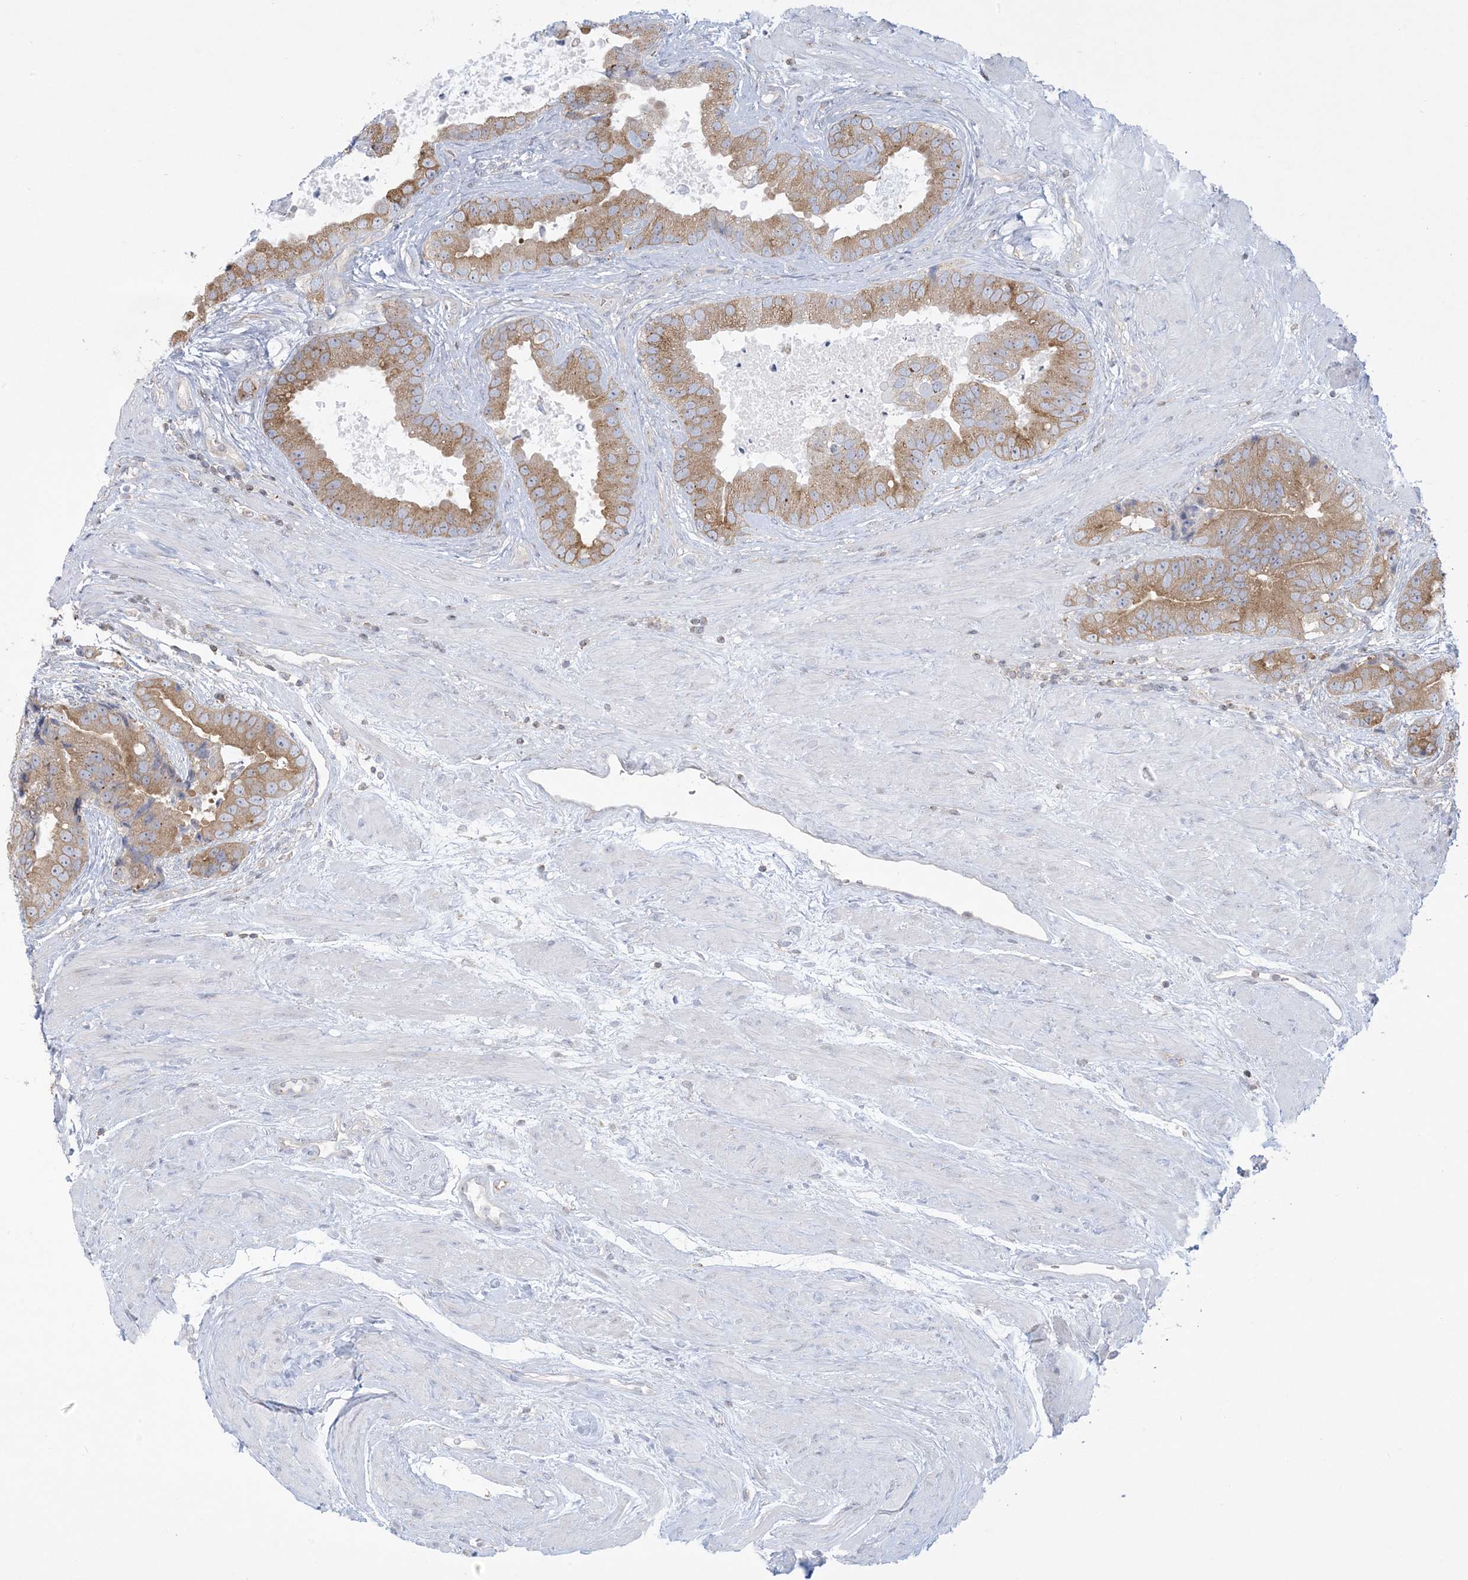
{"staining": {"intensity": "moderate", "quantity": ">75%", "location": "cytoplasmic/membranous"}, "tissue": "prostate cancer", "cell_type": "Tumor cells", "image_type": "cancer", "snomed": [{"axis": "morphology", "description": "Adenocarcinoma, High grade"}, {"axis": "topography", "description": "Prostate"}], "caption": "High-power microscopy captured an immunohistochemistry image of prostate cancer (adenocarcinoma (high-grade)), revealing moderate cytoplasmic/membranous positivity in approximately >75% of tumor cells. Using DAB (3,3'-diaminobenzidine) (brown) and hematoxylin (blue) stains, captured at high magnification using brightfield microscopy.", "gene": "SLAMF9", "patient": {"sex": "male", "age": 70}}